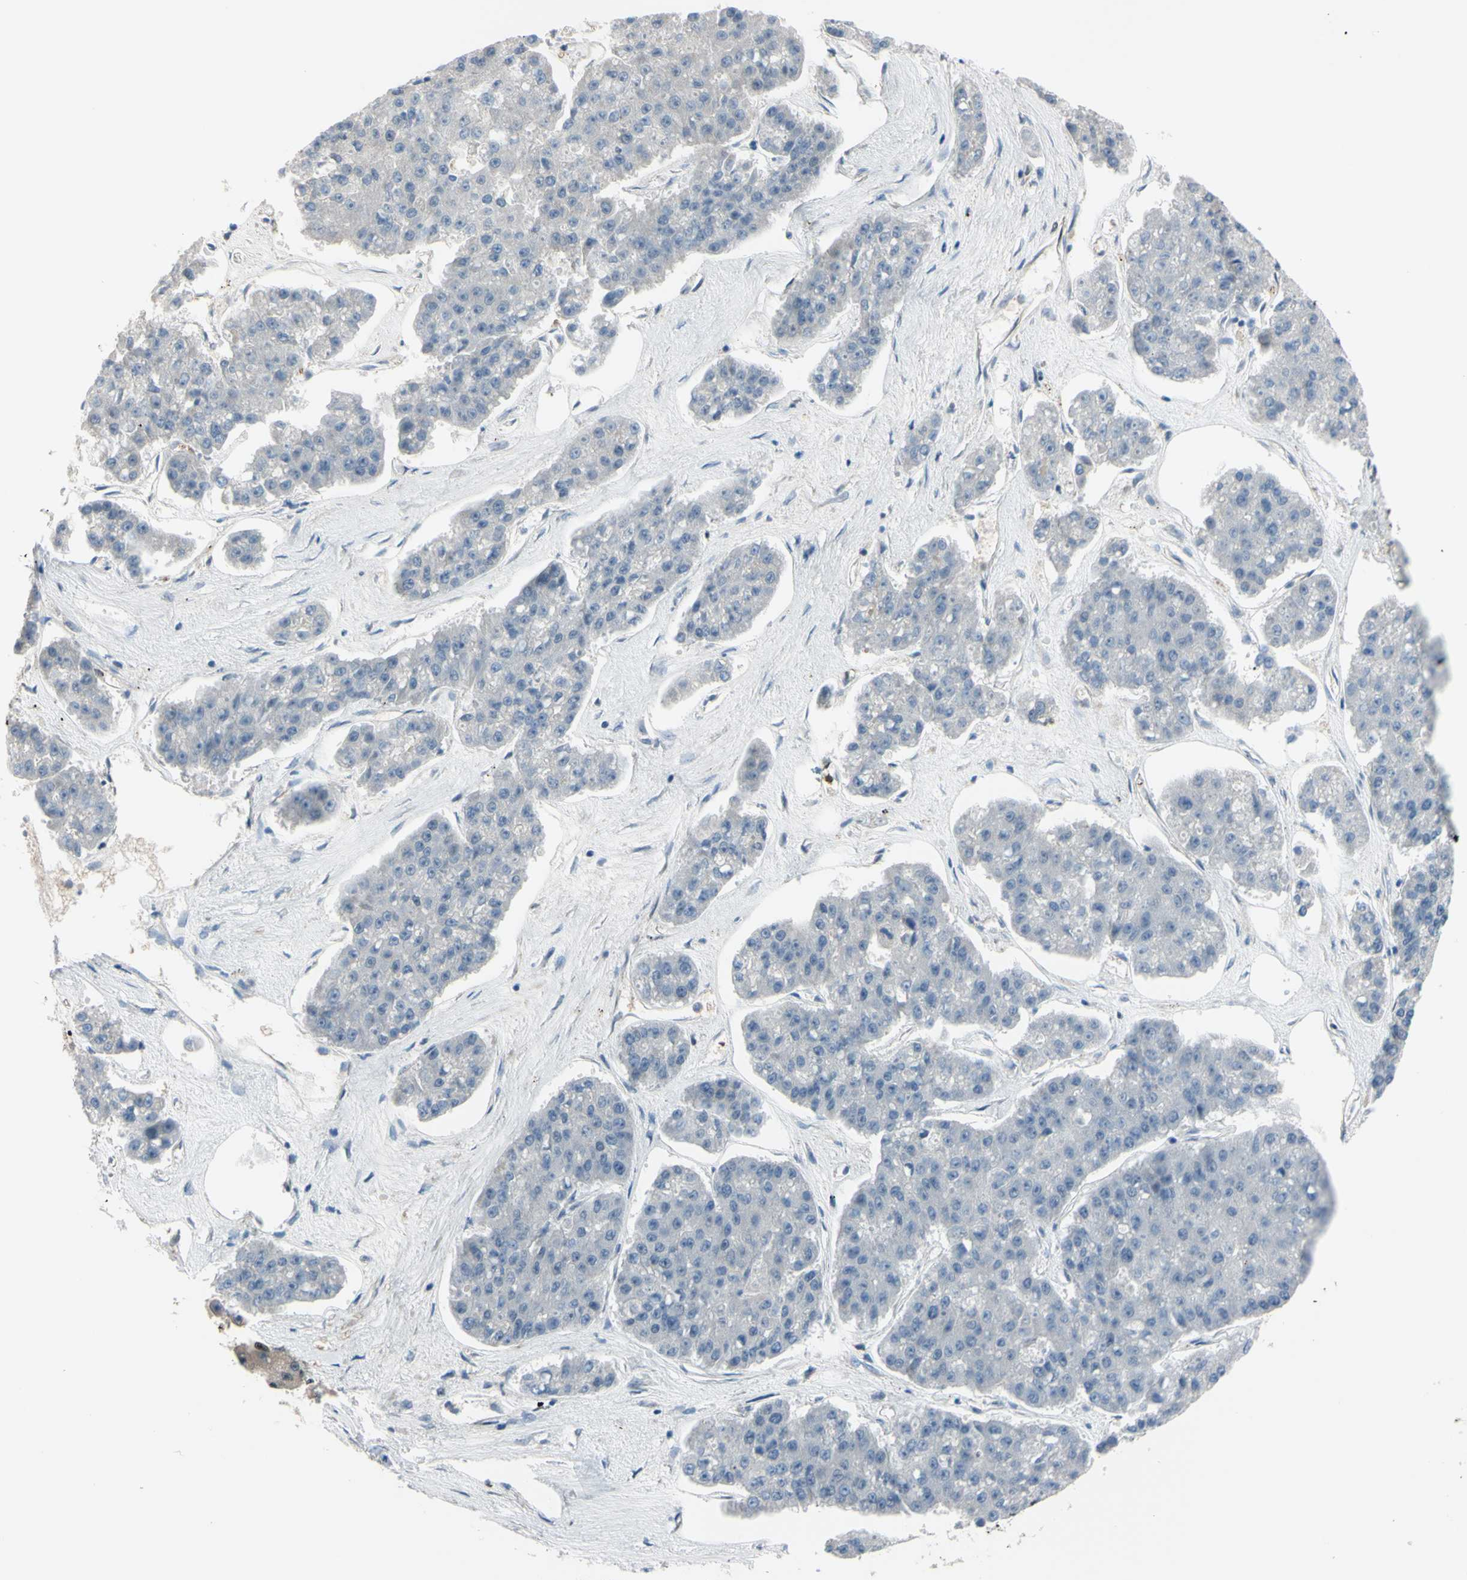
{"staining": {"intensity": "negative", "quantity": "none", "location": "none"}, "tissue": "pancreatic cancer", "cell_type": "Tumor cells", "image_type": "cancer", "snomed": [{"axis": "morphology", "description": "Adenocarcinoma, NOS"}, {"axis": "topography", "description": "Pancreas"}], "caption": "Micrograph shows no protein staining in tumor cells of pancreatic cancer tissue.", "gene": "THAP12", "patient": {"sex": "male", "age": 50}}